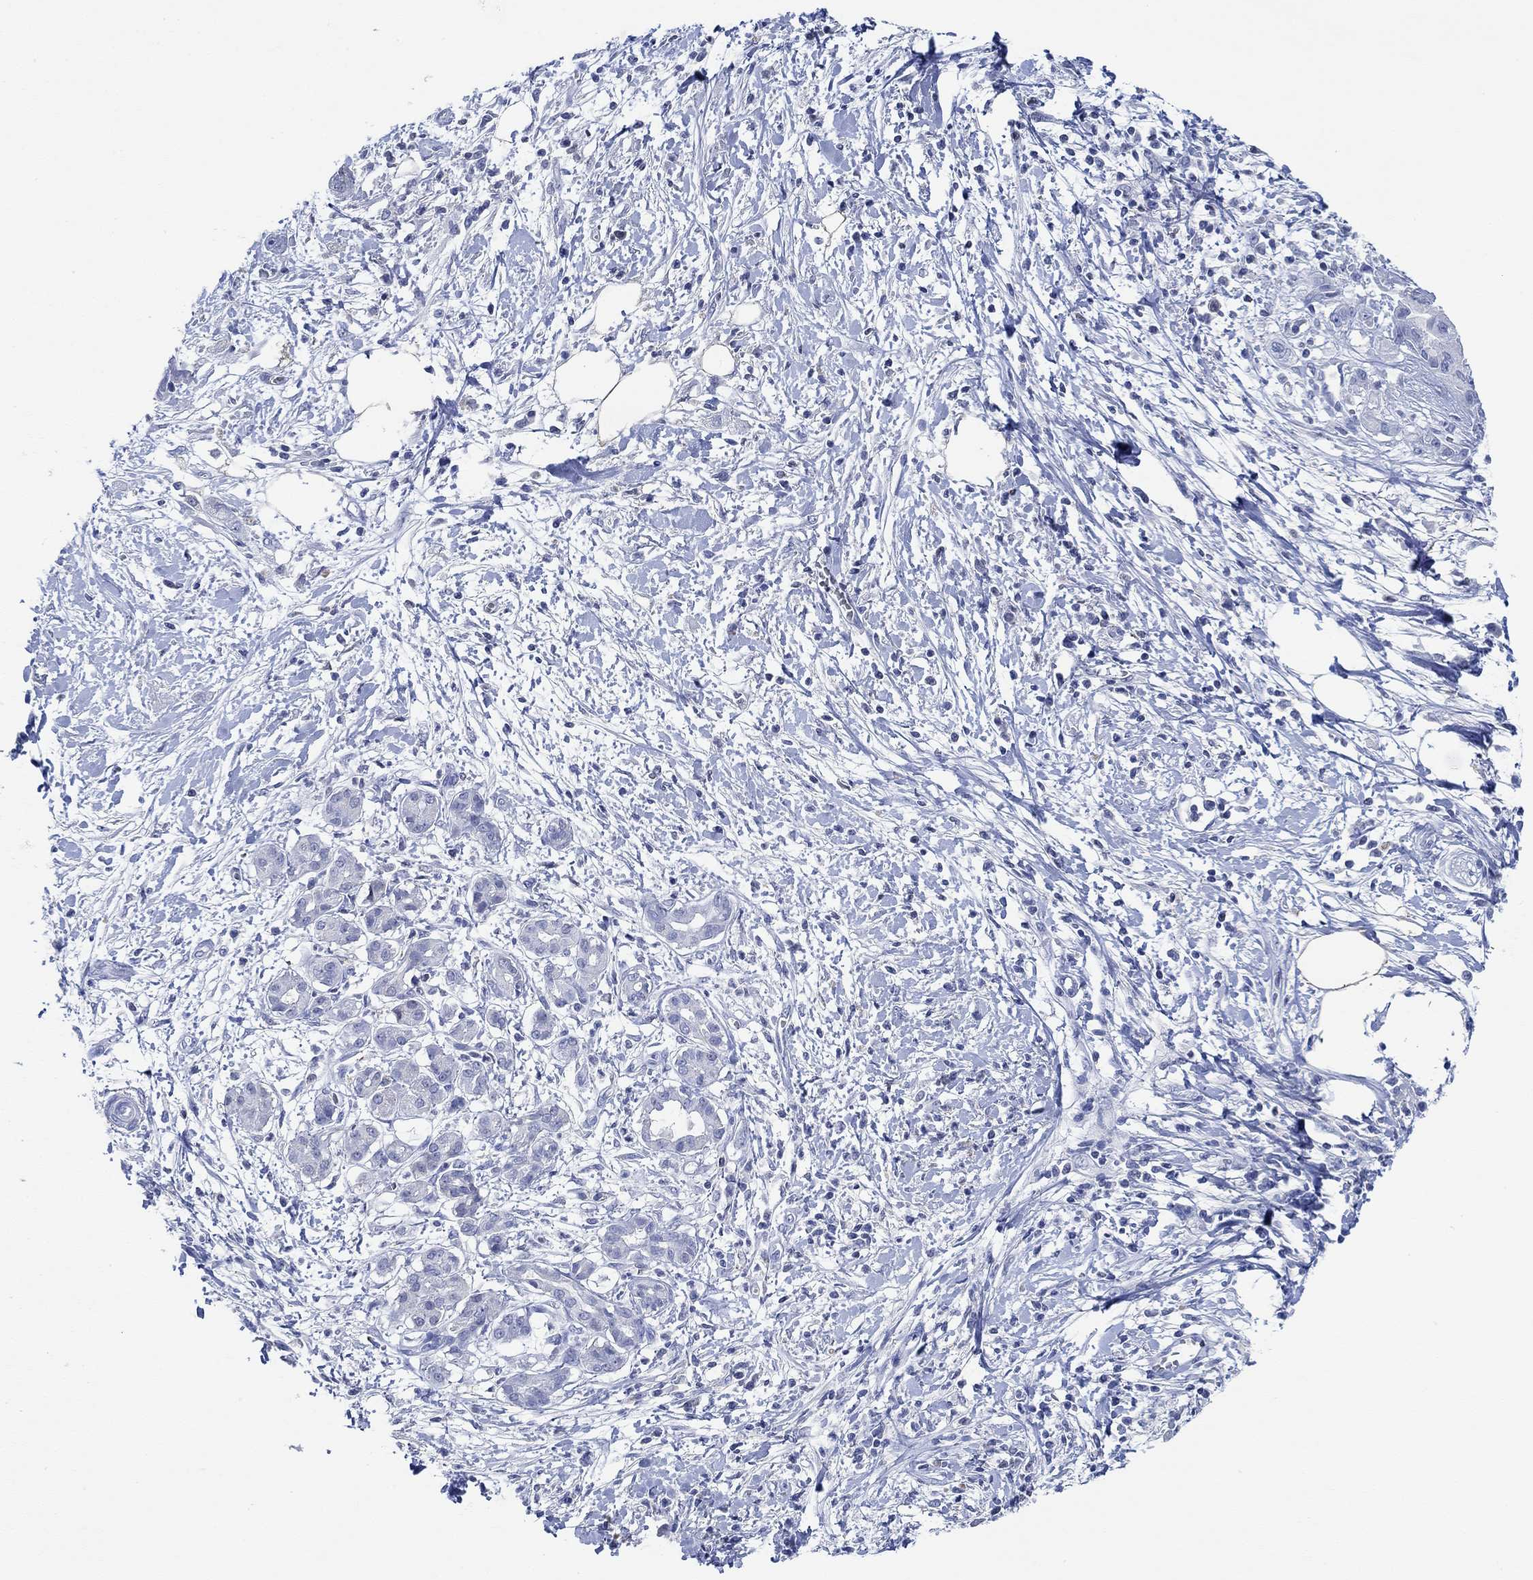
{"staining": {"intensity": "negative", "quantity": "none", "location": "none"}, "tissue": "pancreatic cancer", "cell_type": "Tumor cells", "image_type": "cancer", "snomed": [{"axis": "morphology", "description": "Adenocarcinoma, NOS"}, {"axis": "topography", "description": "Pancreas"}], "caption": "Immunohistochemistry (IHC) photomicrograph of human pancreatic cancer stained for a protein (brown), which displays no expression in tumor cells.", "gene": "PPP1R17", "patient": {"sex": "male", "age": 72}}